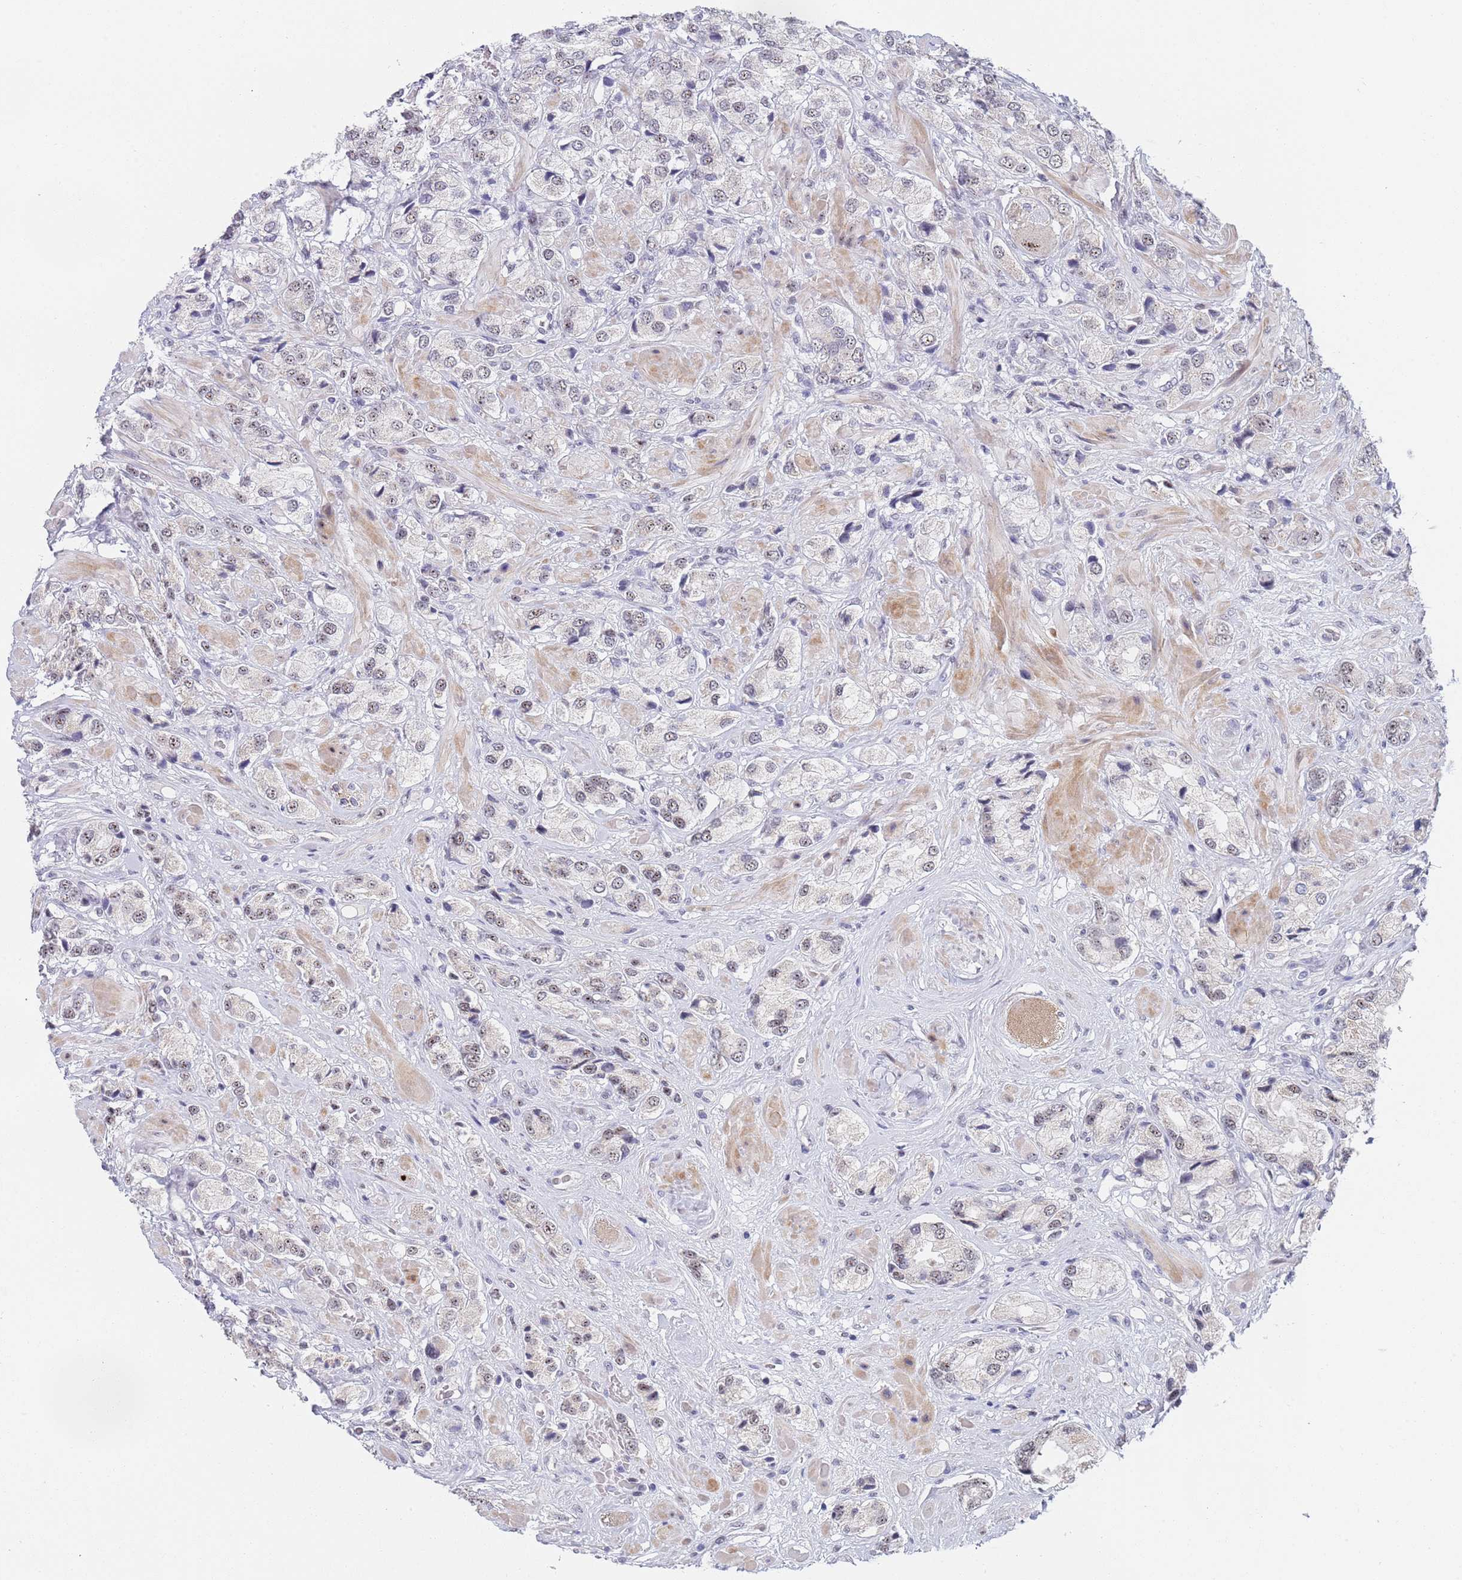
{"staining": {"intensity": "weak", "quantity": "25%-75%", "location": "nuclear"}, "tissue": "prostate cancer", "cell_type": "Tumor cells", "image_type": "cancer", "snomed": [{"axis": "morphology", "description": "Adenocarcinoma, High grade"}, {"axis": "topography", "description": "Prostate and seminal vesicle, NOS"}], "caption": "DAB immunohistochemical staining of prostate cancer displays weak nuclear protein staining in about 25%-75% of tumor cells.", "gene": "PLCL2", "patient": {"sex": "male", "age": 64}}